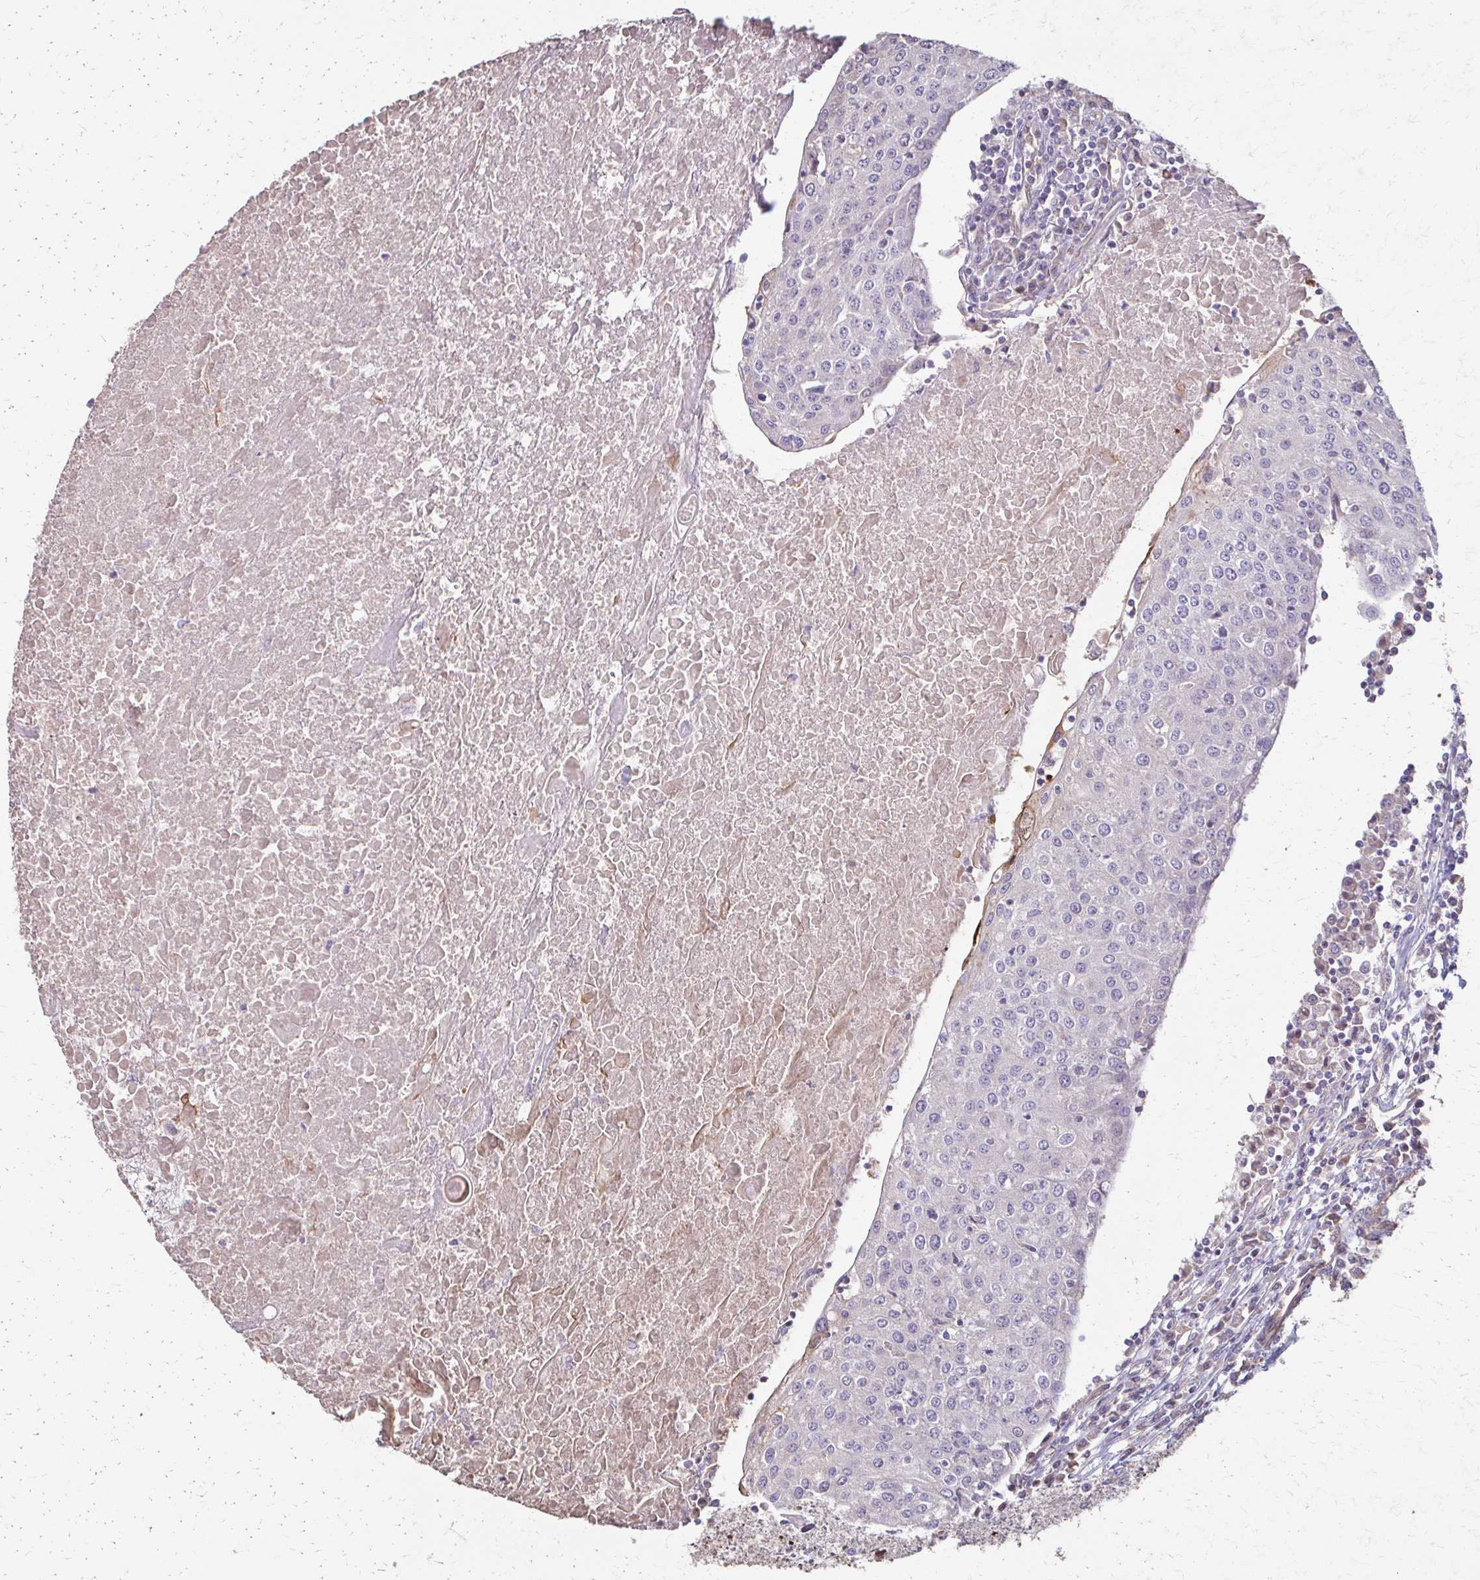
{"staining": {"intensity": "negative", "quantity": "none", "location": "none"}, "tissue": "urothelial cancer", "cell_type": "Tumor cells", "image_type": "cancer", "snomed": [{"axis": "morphology", "description": "Urothelial carcinoma, High grade"}, {"axis": "topography", "description": "Urinary bladder"}], "caption": "Immunohistochemistry of human urothelial cancer displays no expression in tumor cells.", "gene": "IL18BP", "patient": {"sex": "female", "age": 85}}